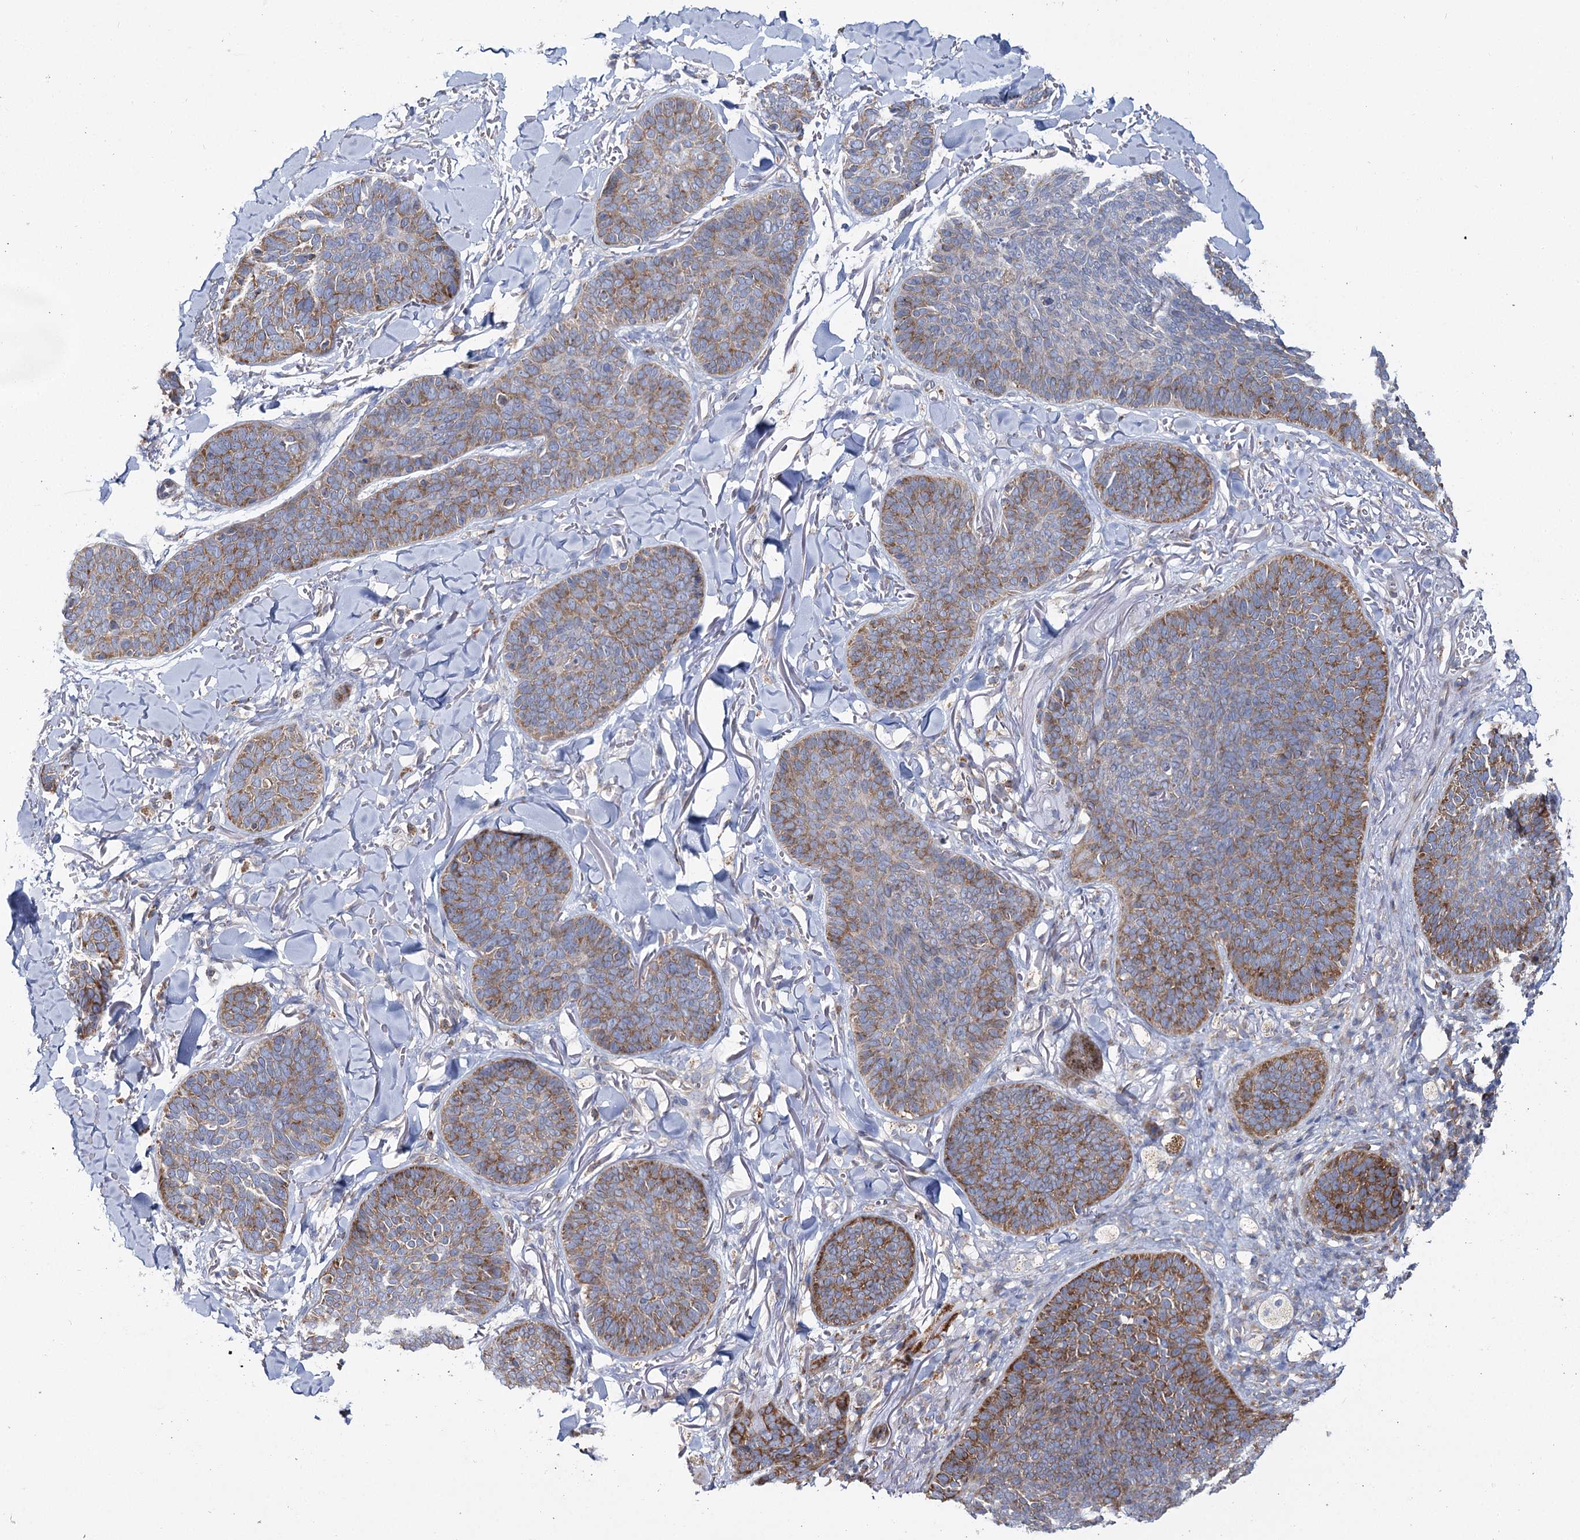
{"staining": {"intensity": "moderate", "quantity": ">75%", "location": "cytoplasmic/membranous"}, "tissue": "skin cancer", "cell_type": "Tumor cells", "image_type": "cancer", "snomed": [{"axis": "morphology", "description": "Basal cell carcinoma"}, {"axis": "topography", "description": "Skin"}], "caption": "This histopathology image reveals skin basal cell carcinoma stained with immunohistochemistry (IHC) to label a protein in brown. The cytoplasmic/membranous of tumor cells show moderate positivity for the protein. Nuclei are counter-stained blue.", "gene": "THUMPD3", "patient": {"sex": "male", "age": 85}}